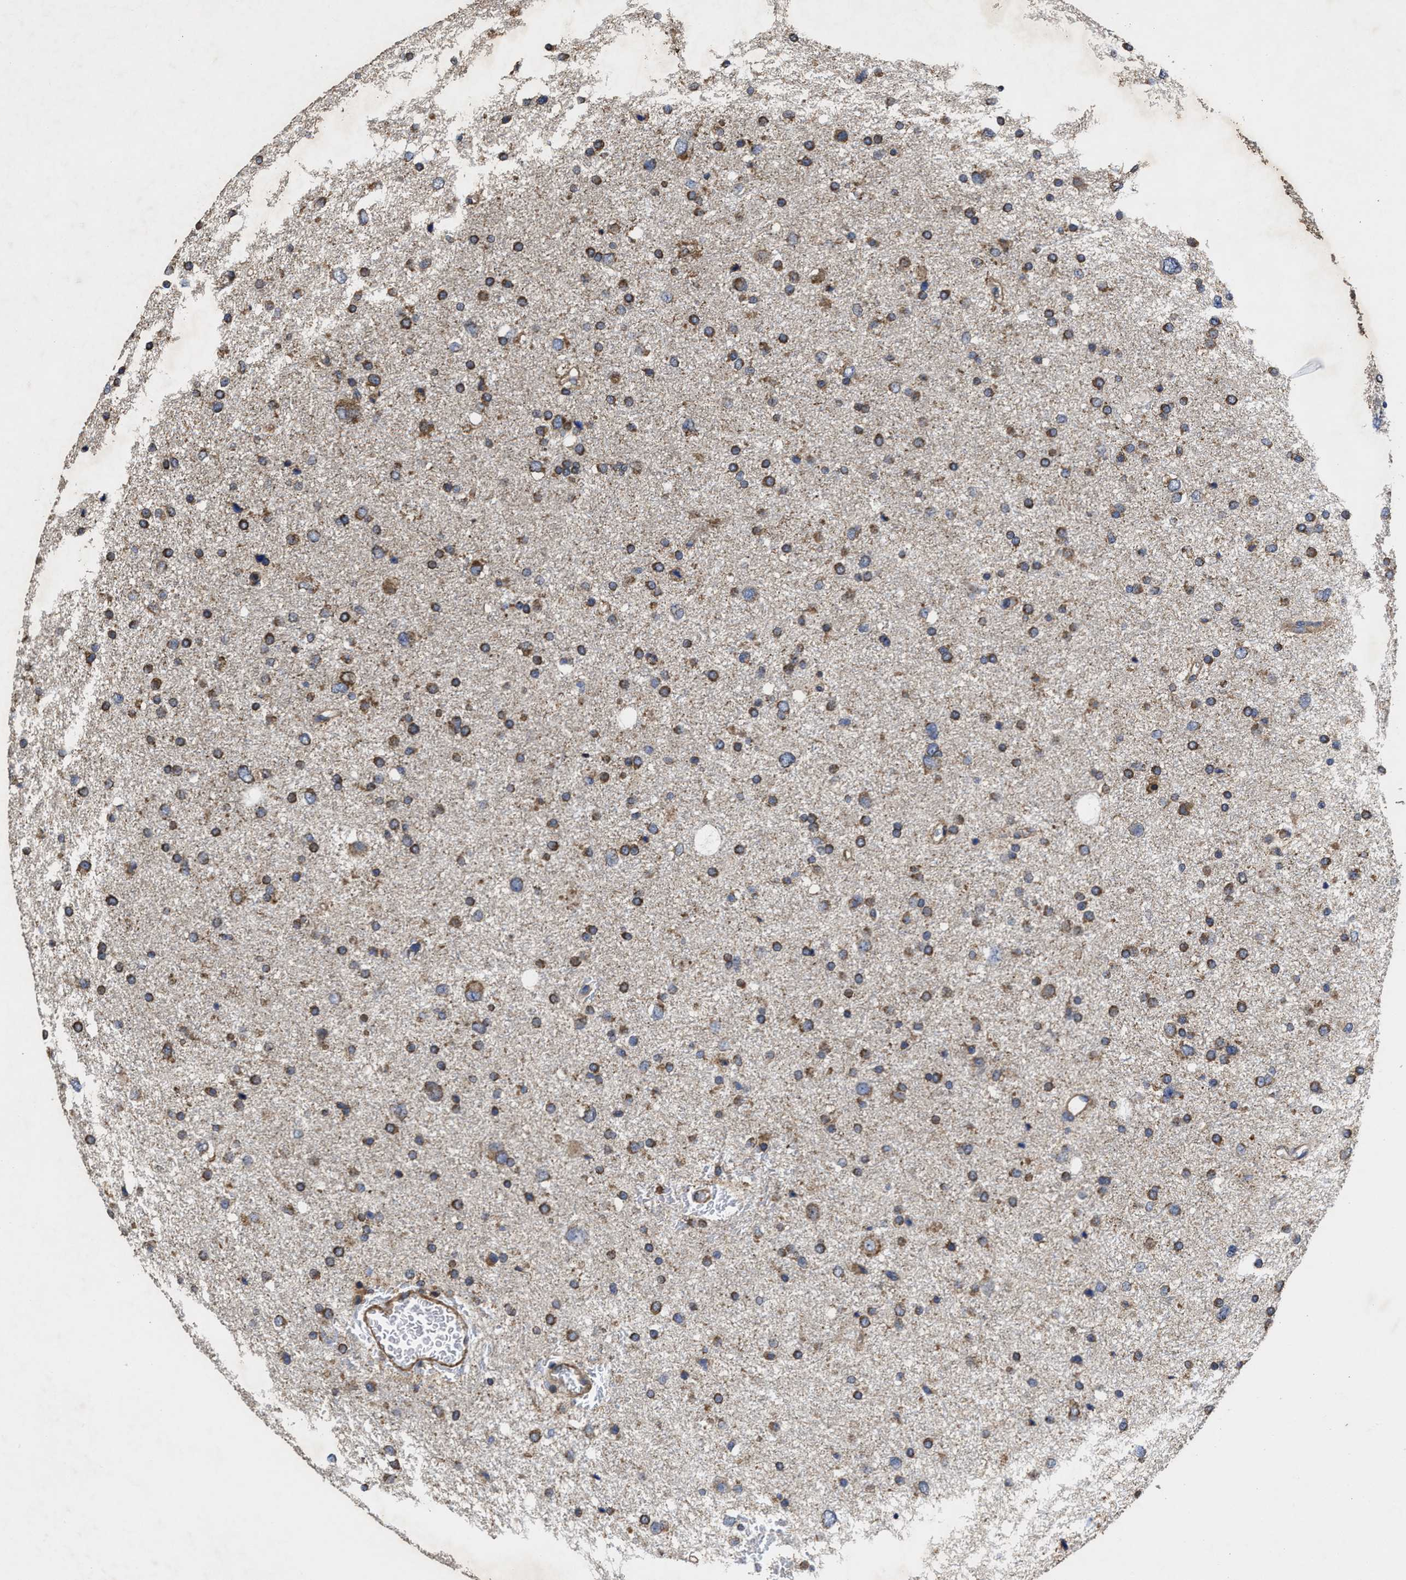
{"staining": {"intensity": "moderate", "quantity": ">75%", "location": "cytoplasmic/membranous"}, "tissue": "glioma", "cell_type": "Tumor cells", "image_type": "cancer", "snomed": [{"axis": "morphology", "description": "Glioma, malignant, Low grade"}, {"axis": "topography", "description": "Brain"}], "caption": "A brown stain highlights moderate cytoplasmic/membranous positivity of a protein in human glioma tumor cells.", "gene": "SFXN4", "patient": {"sex": "female", "age": 37}}